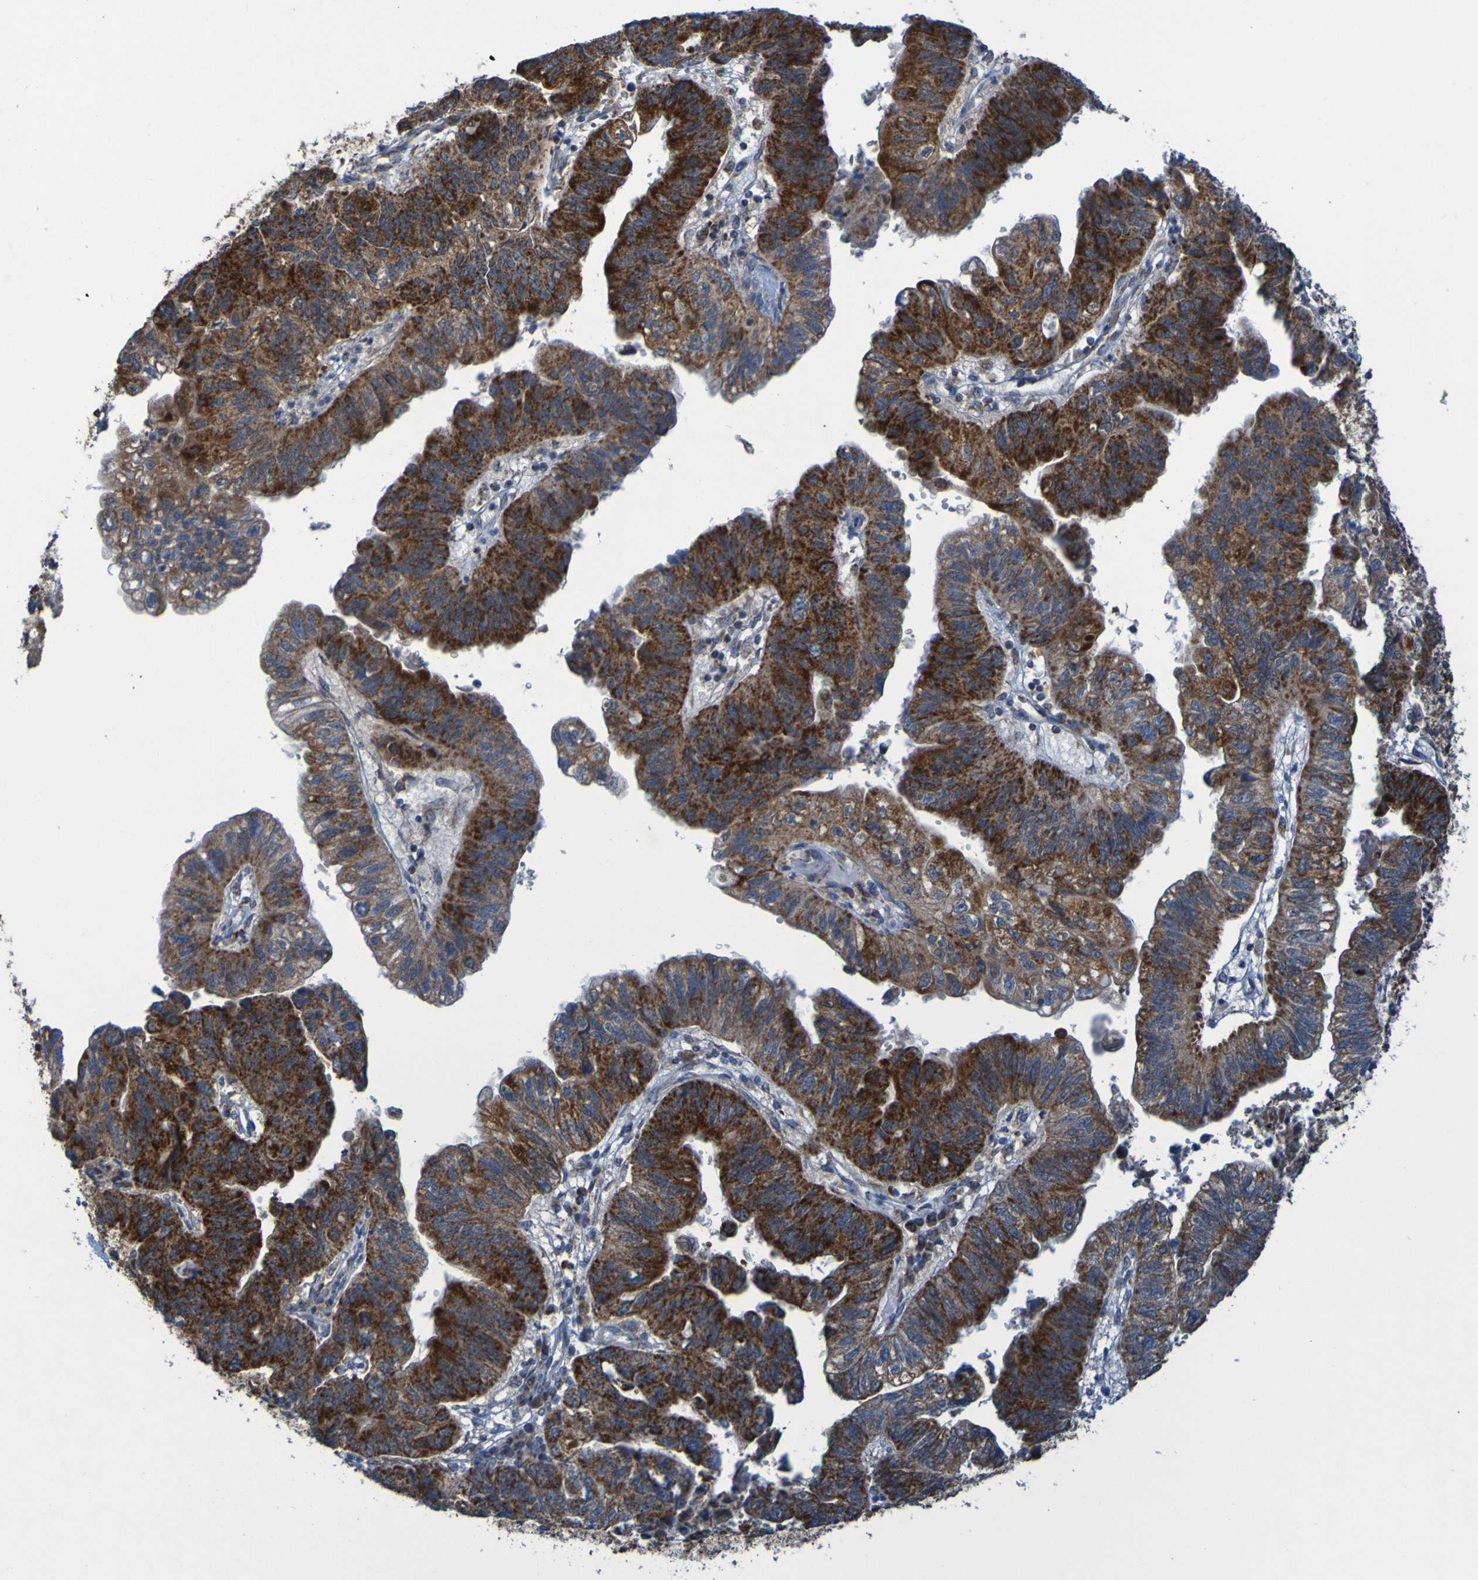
{"staining": {"intensity": "strong", "quantity": ">75%", "location": "cytoplasmic/membranous"}, "tissue": "stomach cancer", "cell_type": "Tumor cells", "image_type": "cancer", "snomed": [{"axis": "morphology", "description": "Adenocarcinoma, NOS"}, {"axis": "topography", "description": "Stomach"}], "caption": "Immunohistochemistry image of neoplastic tissue: human stomach adenocarcinoma stained using immunohistochemistry reveals high levels of strong protein expression localized specifically in the cytoplasmic/membranous of tumor cells, appearing as a cytoplasmic/membranous brown color.", "gene": "CCDC51", "patient": {"sex": "male", "age": 59}}